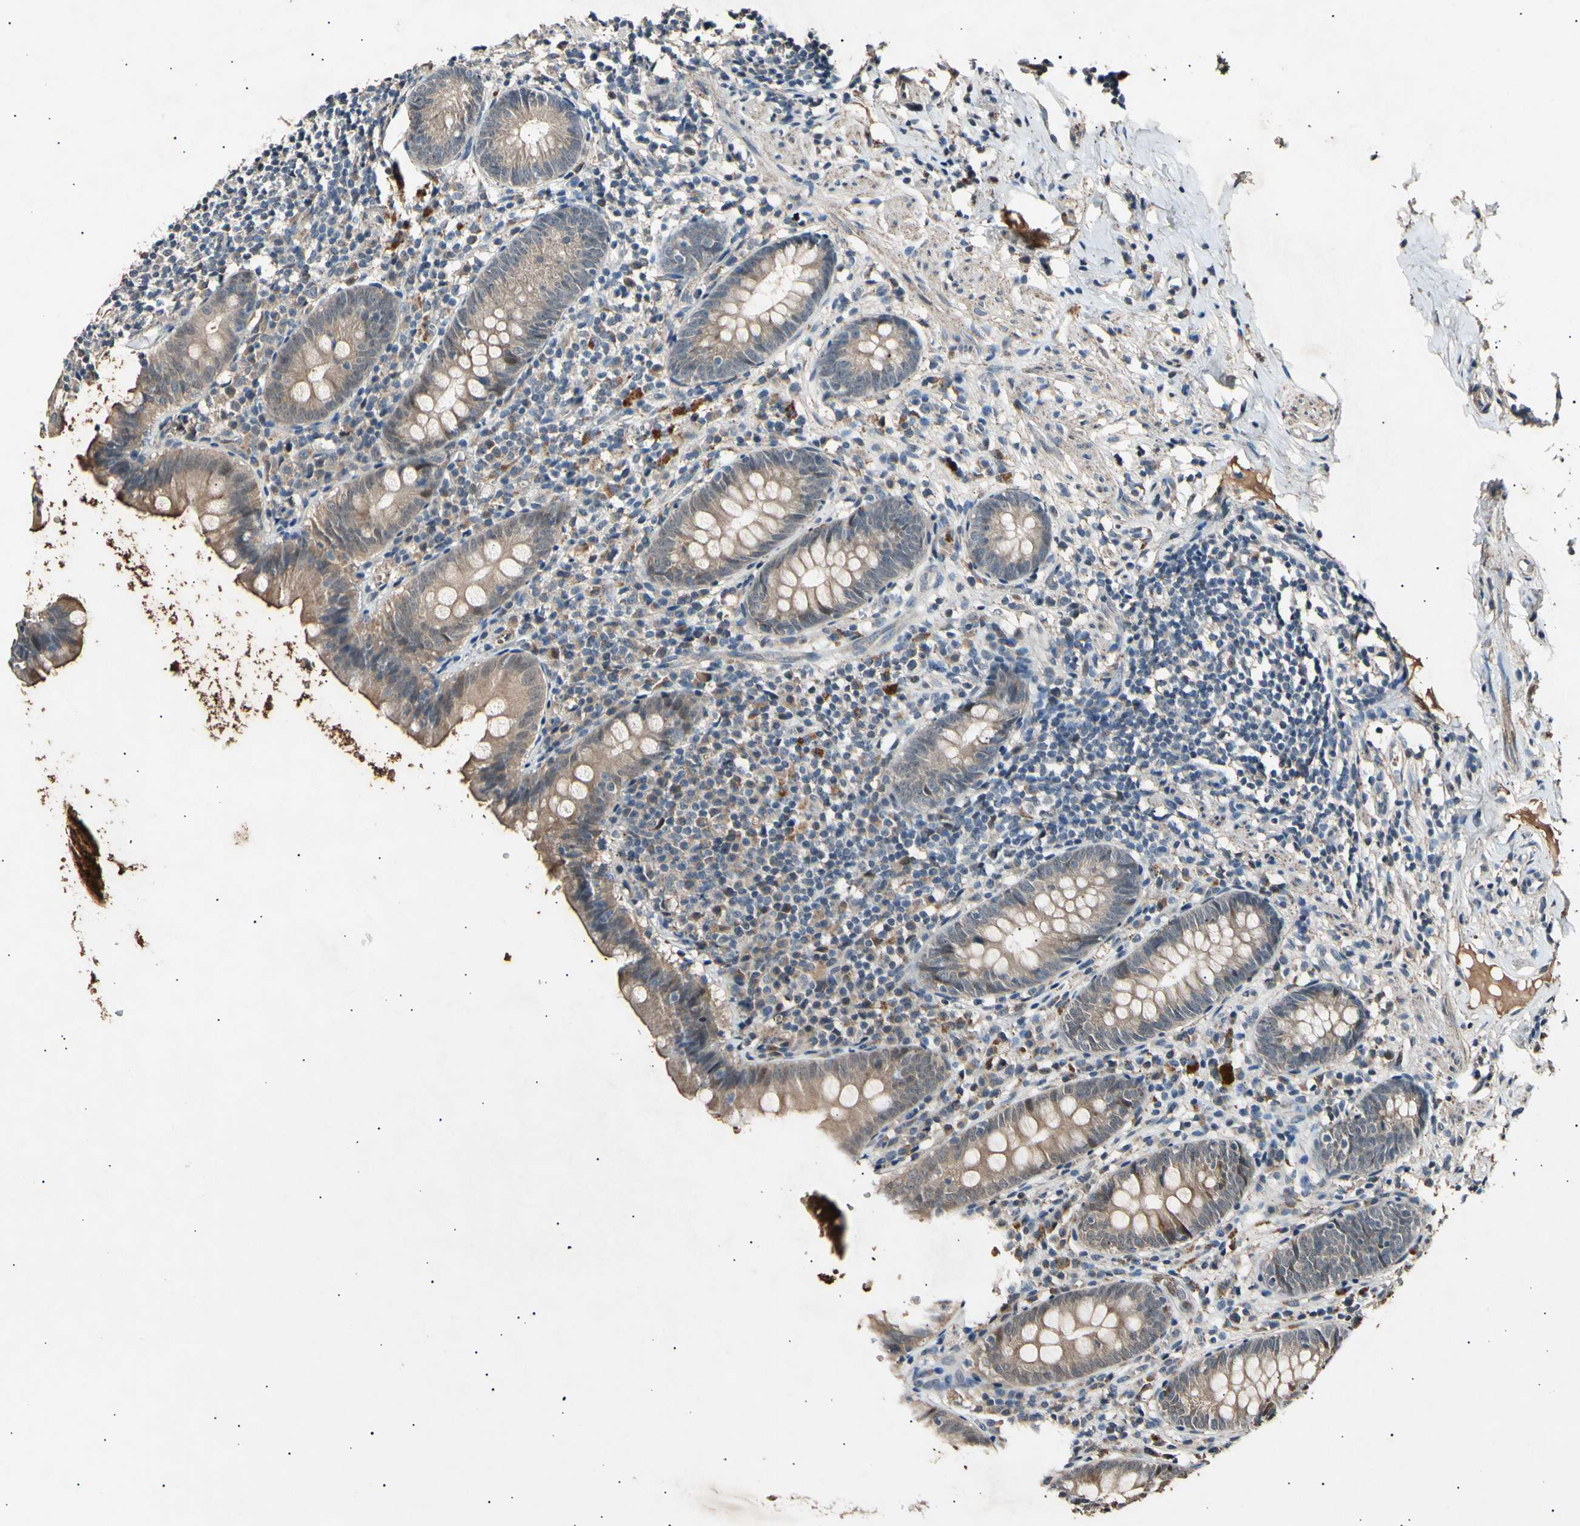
{"staining": {"intensity": "moderate", "quantity": ">75%", "location": "cytoplasmic/membranous"}, "tissue": "appendix", "cell_type": "Glandular cells", "image_type": "normal", "snomed": [{"axis": "morphology", "description": "Normal tissue, NOS"}, {"axis": "topography", "description": "Appendix"}], "caption": "Immunohistochemical staining of unremarkable appendix shows medium levels of moderate cytoplasmic/membranous positivity in approximately >75% of glandular cells.", "gene": "ADCY3", "patient": {"sex": "male", "age": 52}}